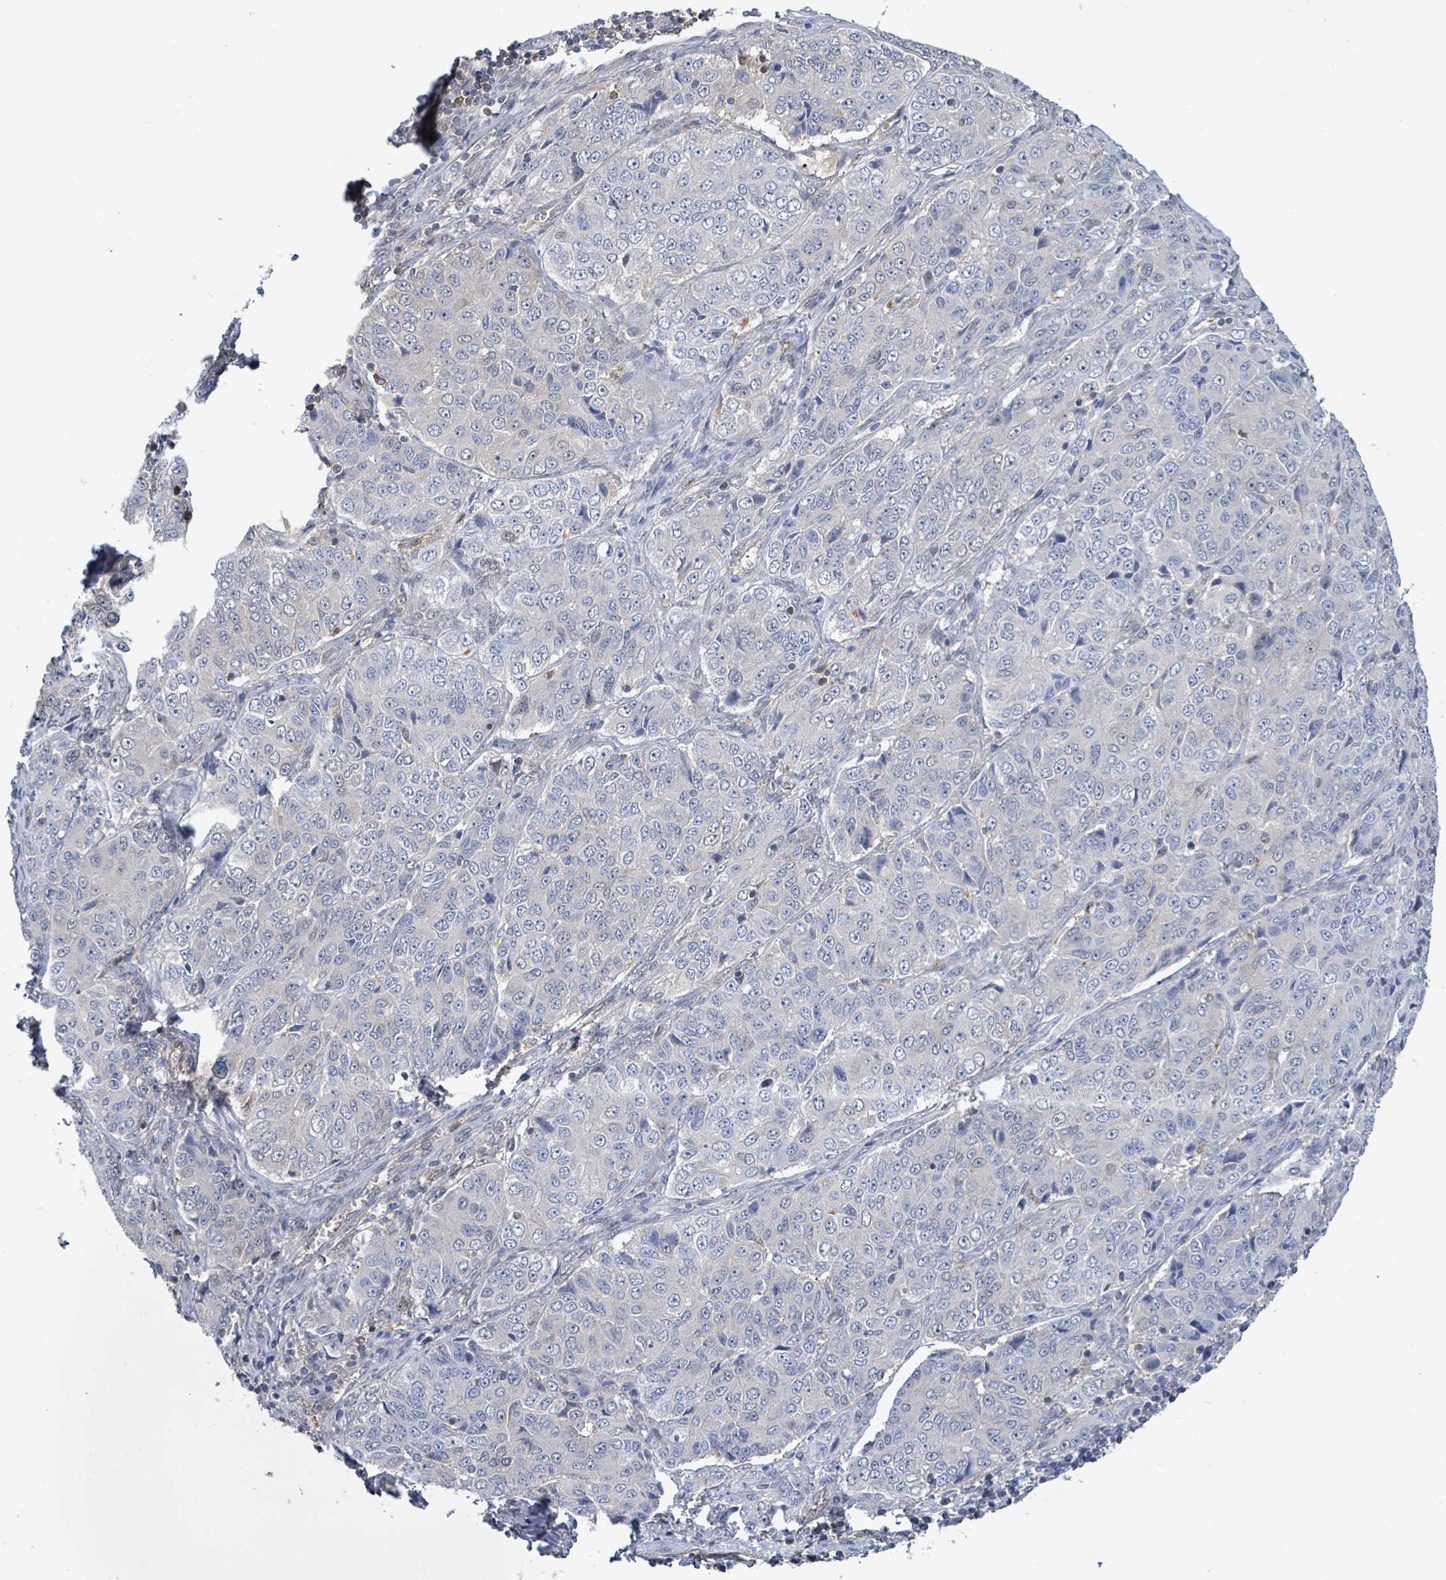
{"staining": {"intensity": "negative", "quantity": "none", "location": "none"}, "tissue": "ovarian cancer", "cell_type": "Tumor cells", "image_type": "cancer", "snomed": [{"axis": "morphology", "description": "Carcinoma, endometroid"}, {"axis": "topography", "description": "Ovary"}], "caption": "Immunohistochemistry of human ovarian cancer shows no expression in tumor cells. (DAB immunohistochemistry, high magnification).", "gene": "PGAM1", "patient": {"sex": "female", "age": 51}}